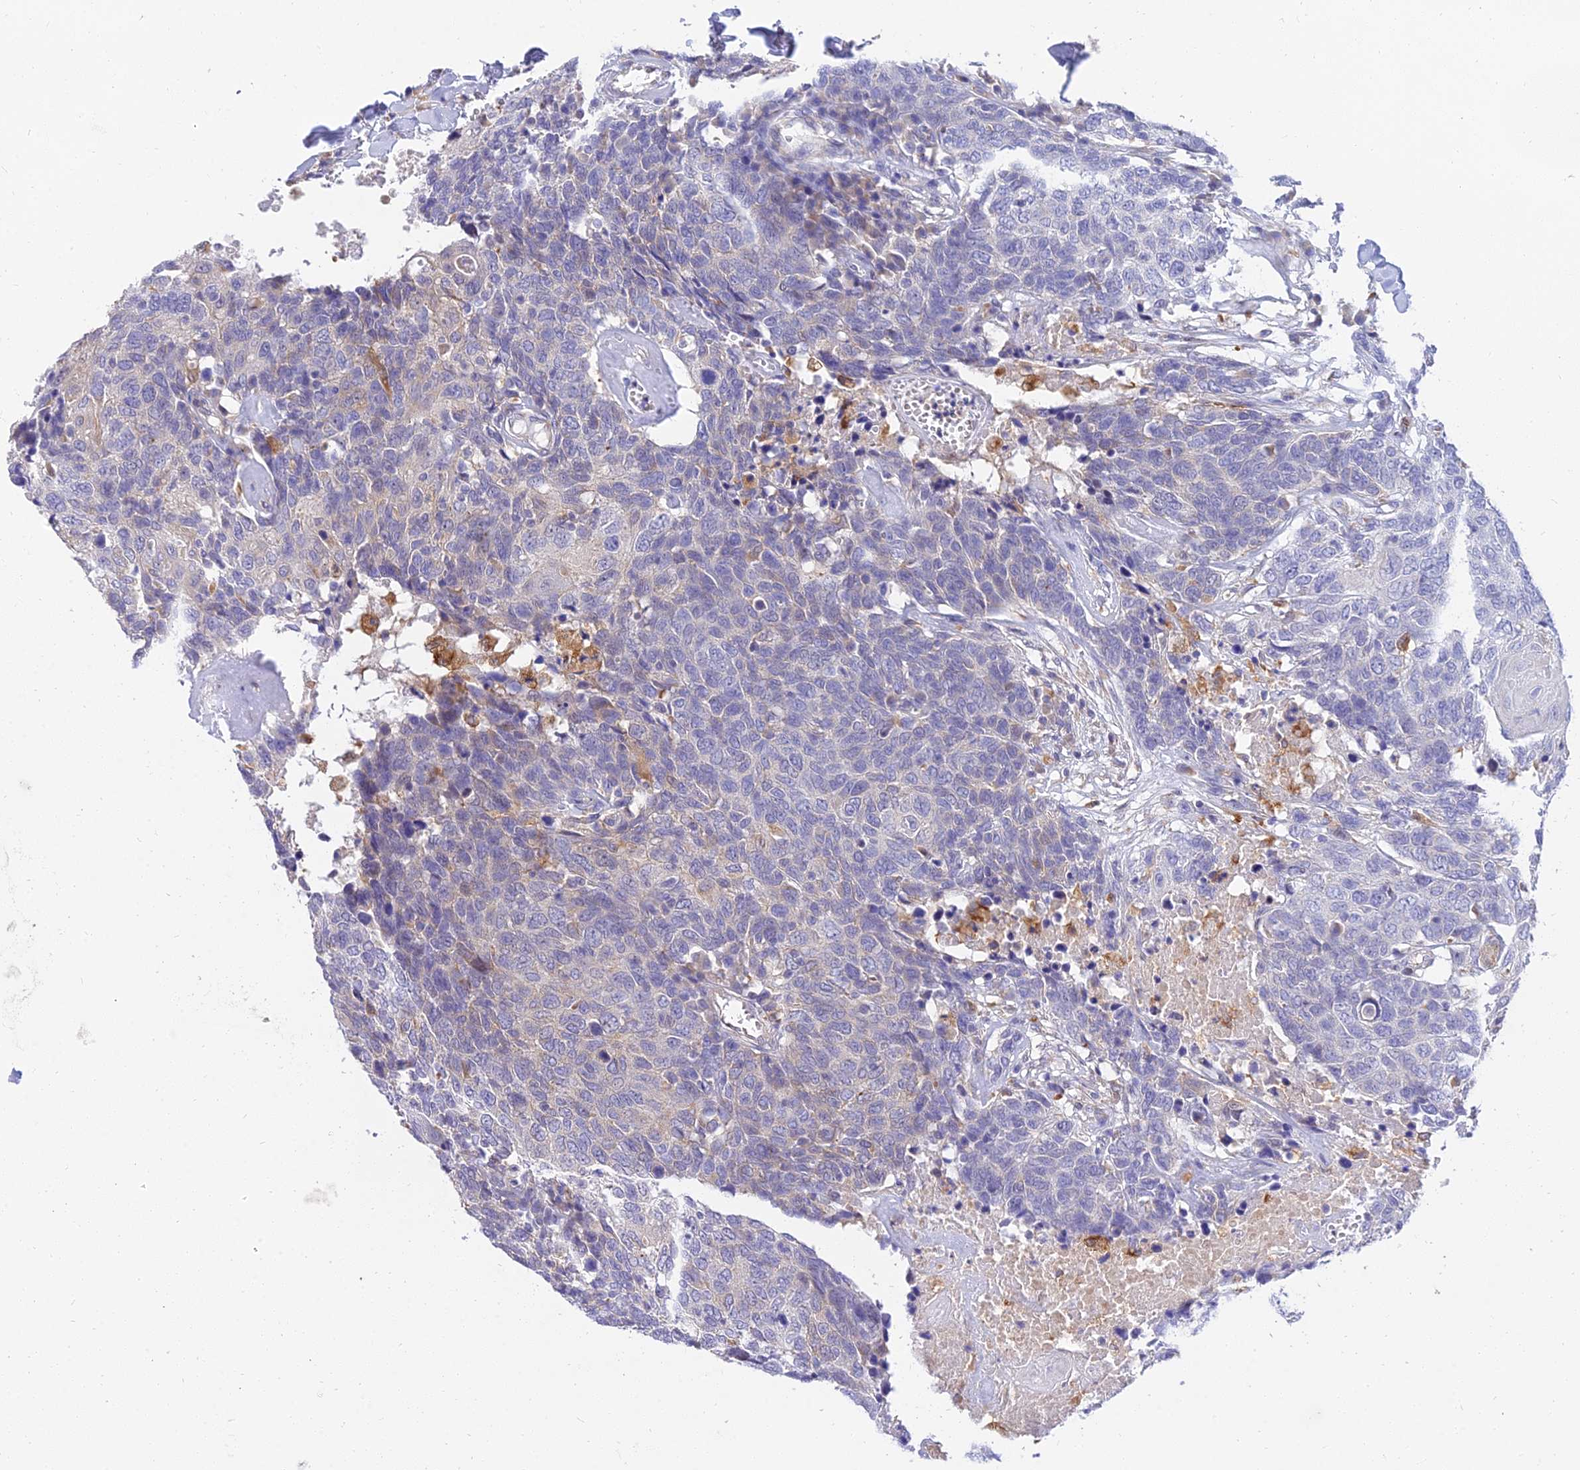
{"staining": {"intensity": "negative", "quantity": "none", "location": "none"}, "tissue": "head and neck cancer", "cell_type": "Tumor cells", "image_type": "cancer", "snomed": [{"axis": "morphology", "description": "Squamous cell carcinoma, NOS"}, {"axis": "topography", "description": "Head-Neck"}], "caption": "Protein analysis of squamous cell carcinoma (head and neck) displays no significant positivity in tumor cells.", "gene": "ARL8B", "patient": {"sex": "male", "age": 66}}